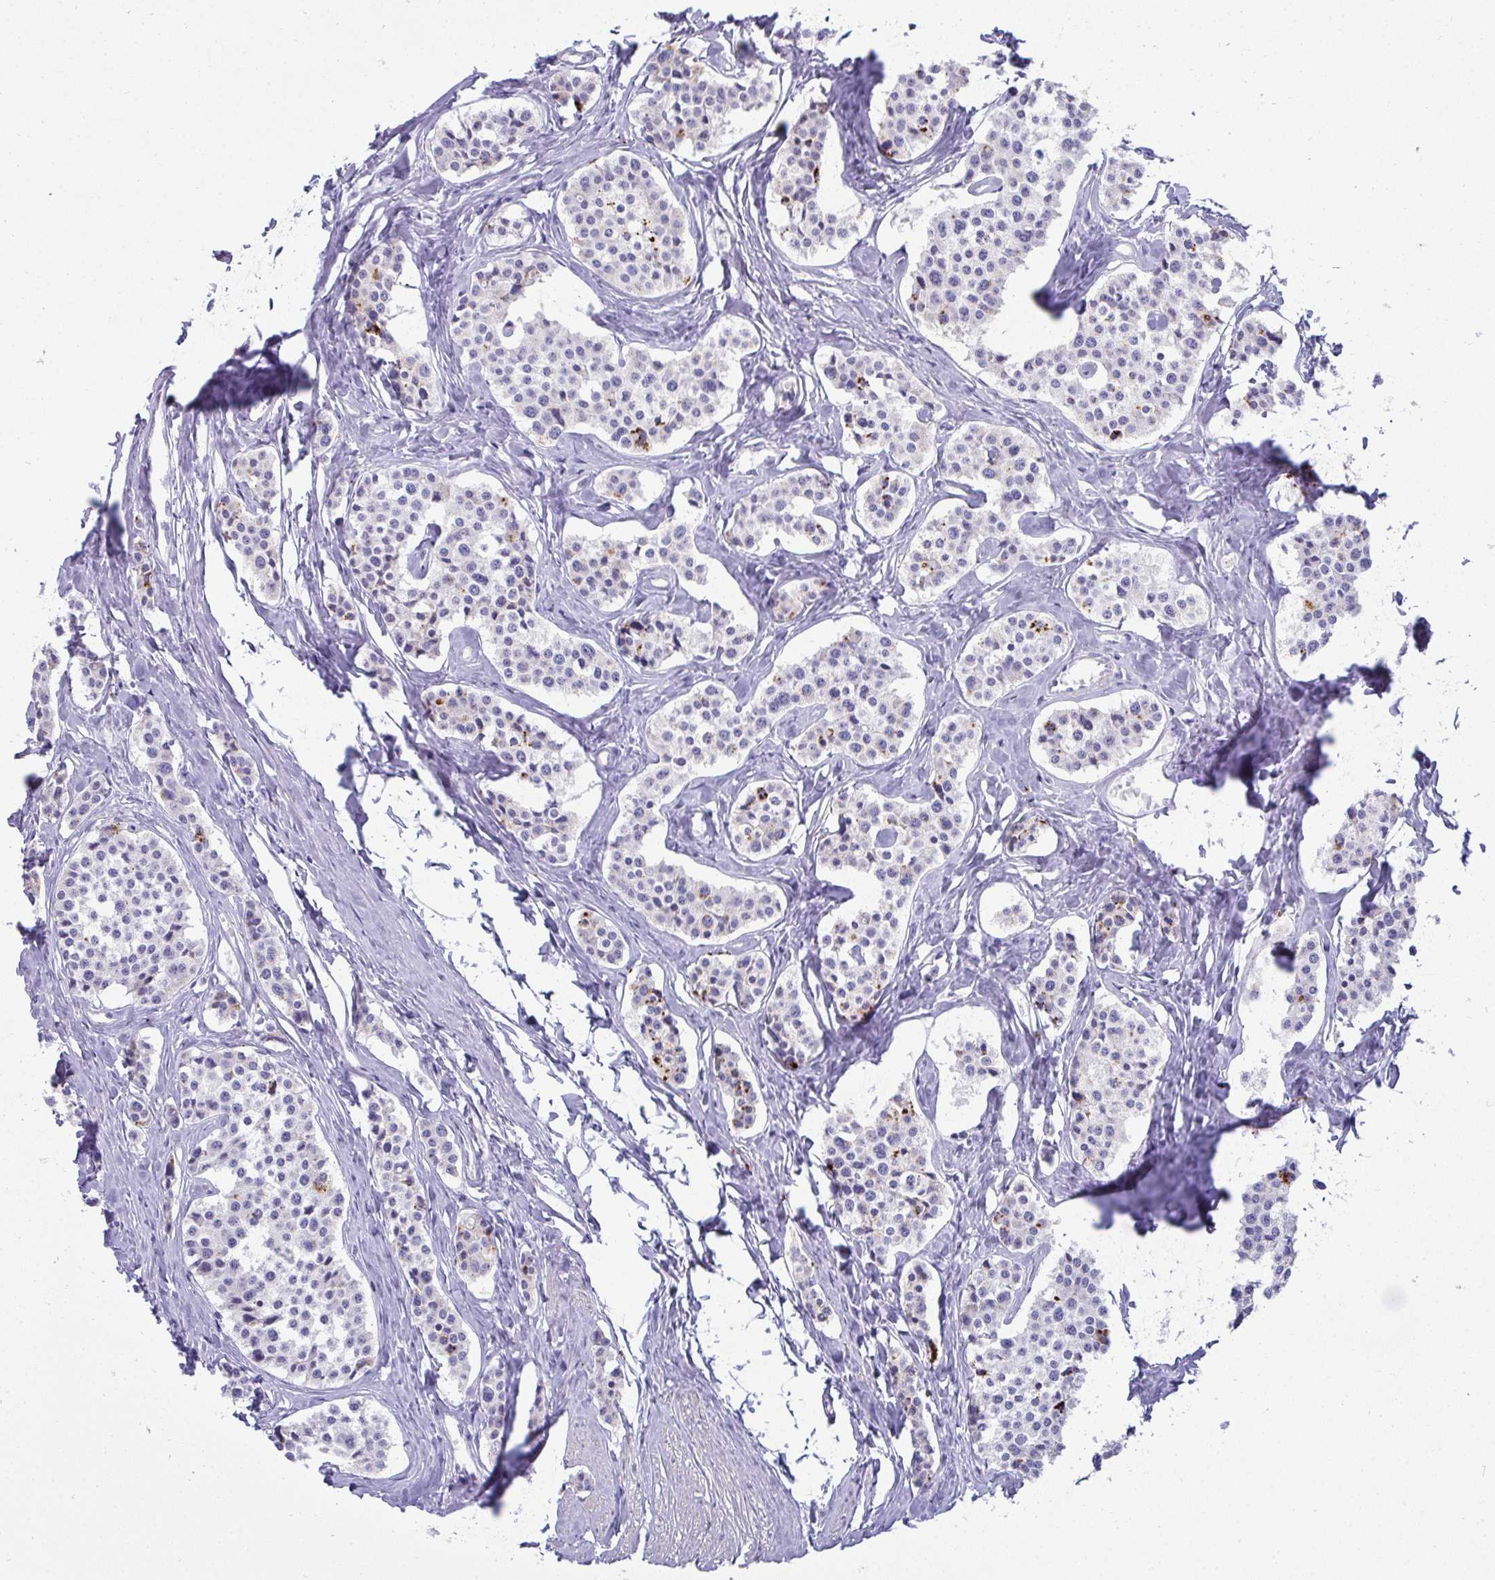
{"staining": {"intensity": "moderate", "quantity": "<25%", "location": "cytoplasmic/membranous"}, "tissue": "carcinoid", "cell_type": "Tumor cells", "image_type": "cancer", "snomed": [{"axis": "morphology", "description": "Carcinoid, malignant, NOS"}, {"axis": "topography", "description": "Small intestine"}], "caption": "DAB (3,3'-diaminobenzidine) immunohistochemical staining of human carcinoid shows moderate cytoplasmic/membranous protein expression in approximately <25% of tumor cells.", "gene": "AK5", "patient": {"sex": "male", "age": 60}}